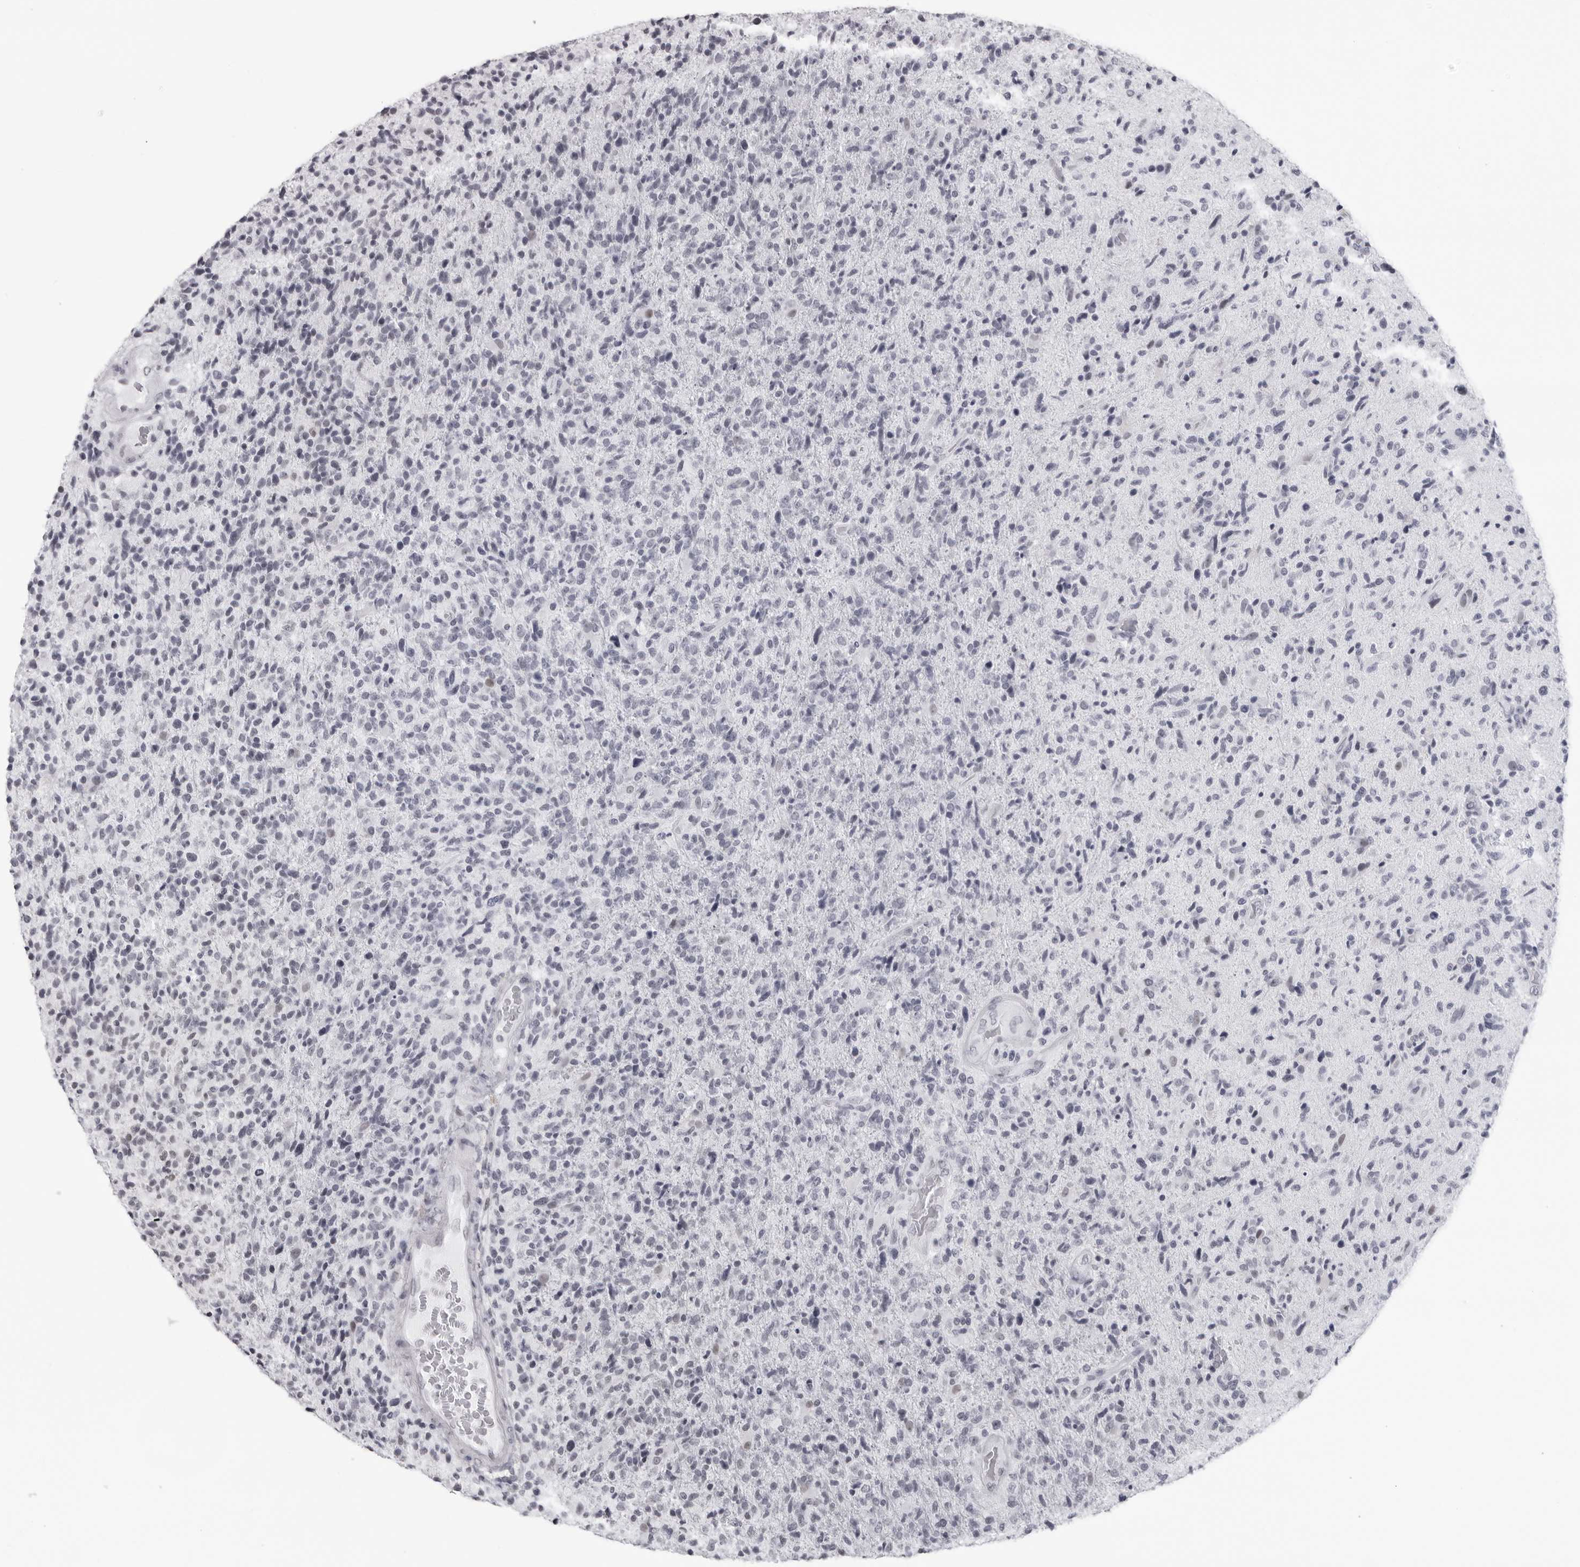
{"staining": {"intensity": "negative", "quantity": "none", "location": "none"}, "tissue": "glioma", "cell_type": "Tumor cells", "image_type": "cancer", "snomed": [{"axis": "morphology", "description": "Glioma, malignant, High grade"}, {"axis": "topography", "description": "Brain"}], "caption": "Immunohistochemical staining of glioma reveals no significant expression in tumor cells.", "gene": "ESPN", "patient": {"sex": "male", "age": 72}}